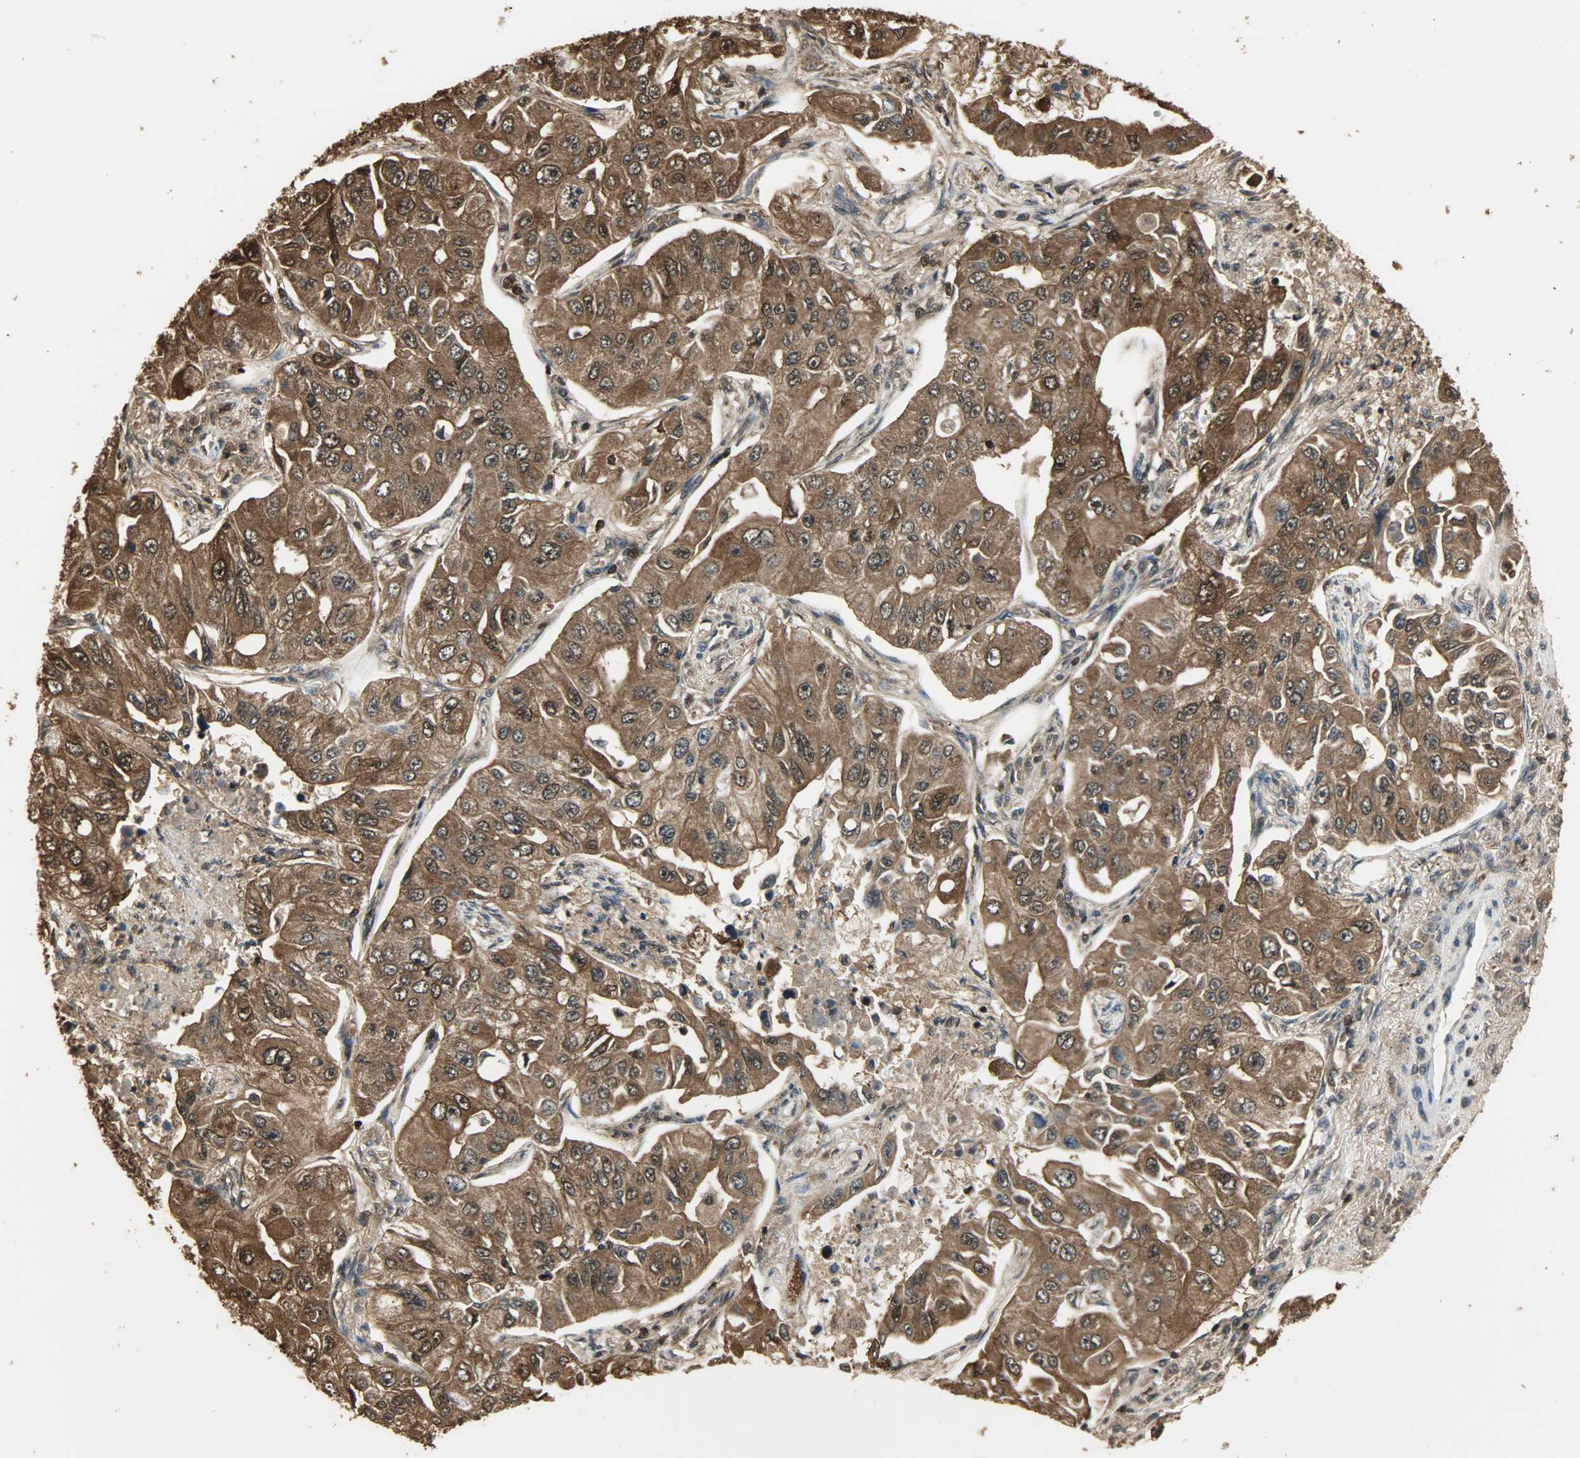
{"staining": {"intensity": "strong", "quantity": ">75%", "location": "cytoplasmic/membranous,nuclear"}, "tissue": "lung cancer", "cell_type": "Tumor cells", "image_type": "cancer", "snomed": [{"axis": "morphology", "description": "Adenocarcinoma, NOS"}, {"axis": "topography", "description": "Lung"}], "caption": "IHC micrograph of neoplastic tissue: lung cancer (adenocarcinoma) stained using IHC demonstrates high levels of strong protein expression localized specifically in the cytoplasmic/membranous and nuclear of tumor cells, appearing as a cytoplasmic/membranous and nuclear brown color.", "gene": "YWHAZ", "patient": {"sex": "male", "age": 84}}